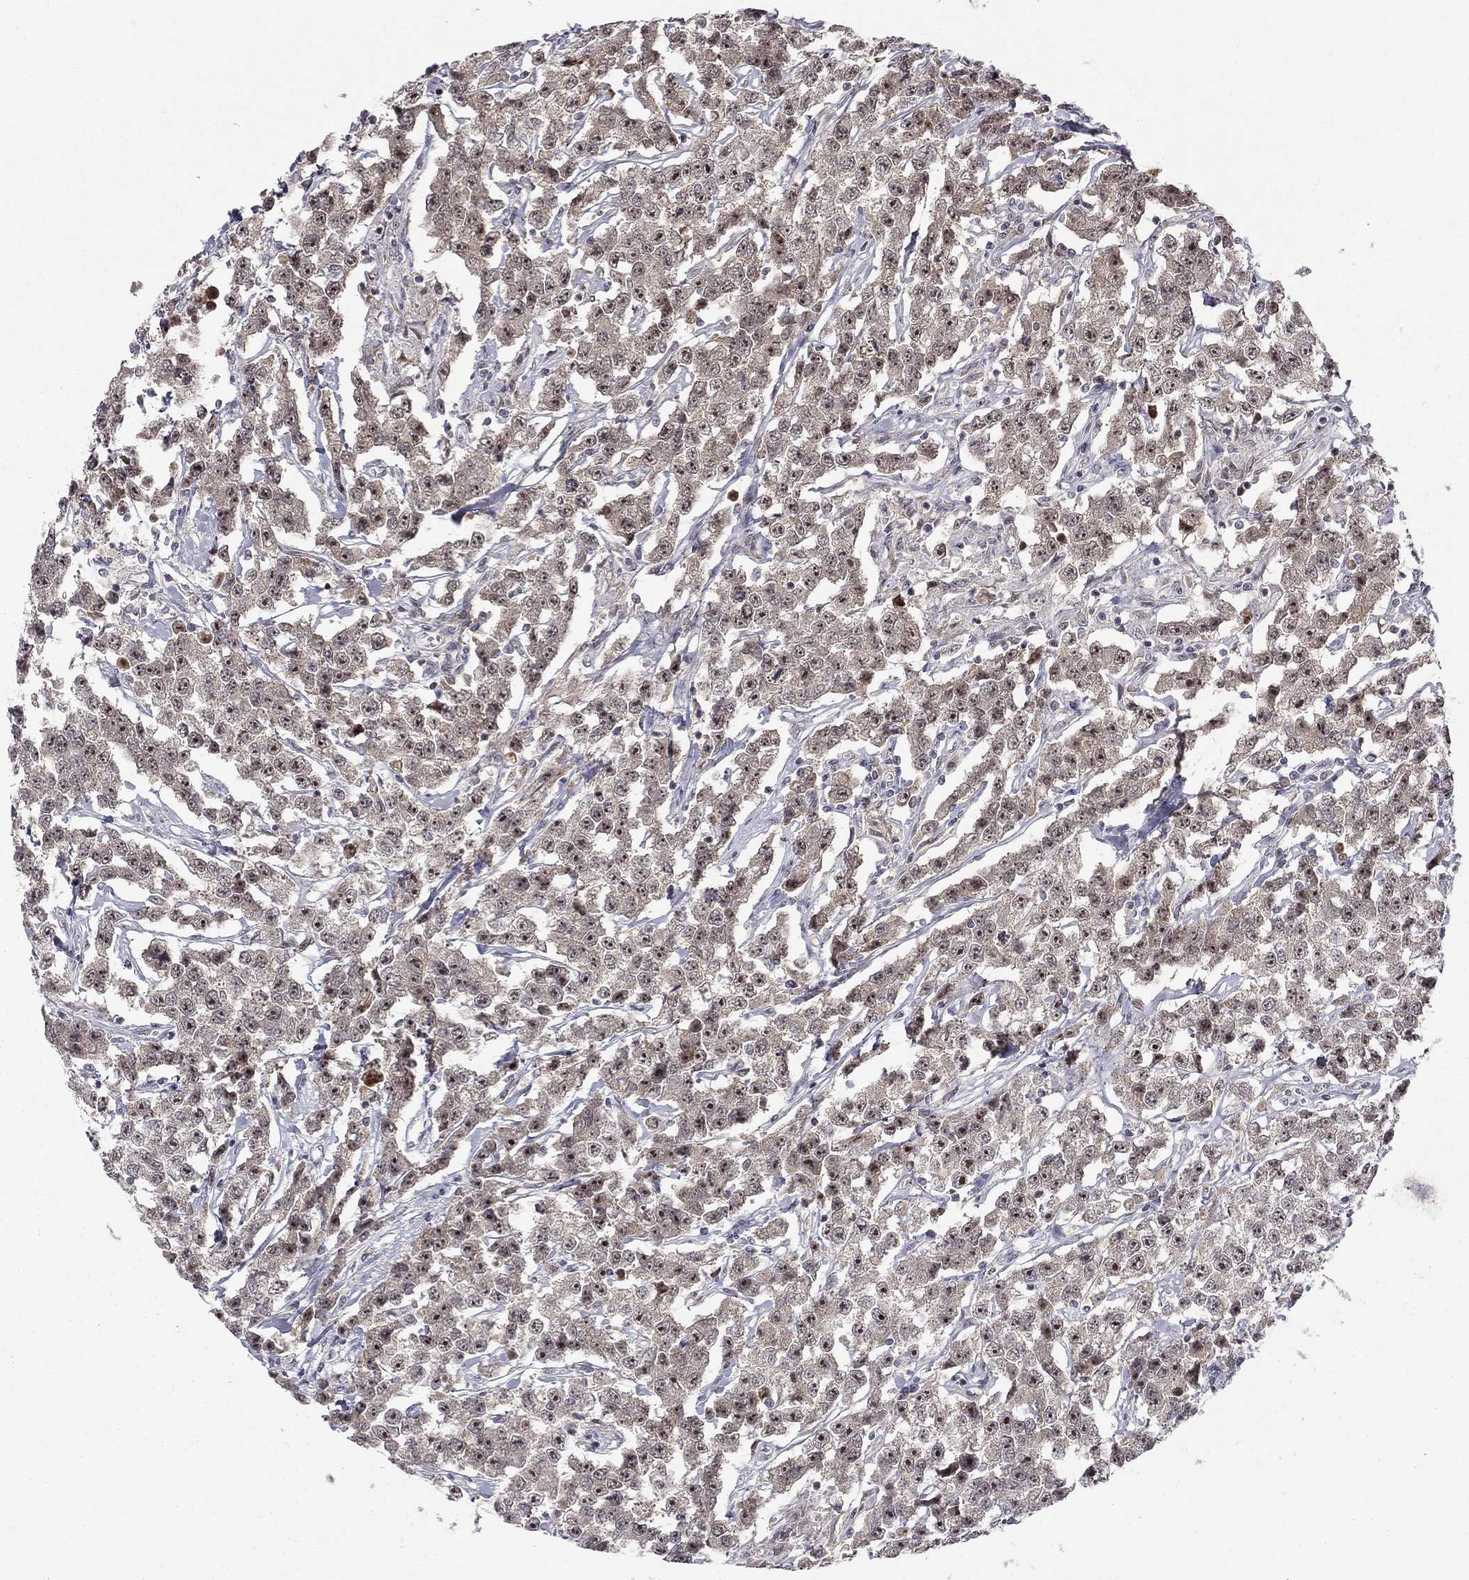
{"staining": {"intensity": "moderate", "quantity": "25%-75%", "location": "nuclear"}, "tissue": "testis cancer", "cell_type": "Tumor cells", "image_type": "cancer", "snomed": [{"axis": "morphology", "description": "Seminoma, NOS"}, {"axis": "topography", "description": "Testis"}], "caption": "IHC histopathology image of seminoma (testis) stained for a protein (brown), which displays medium levels of moderate nuclear expression in about 25%-75% of tumor cells.", "gene": "STXBP6", "patient": {"sex": "male", "age": 59}}